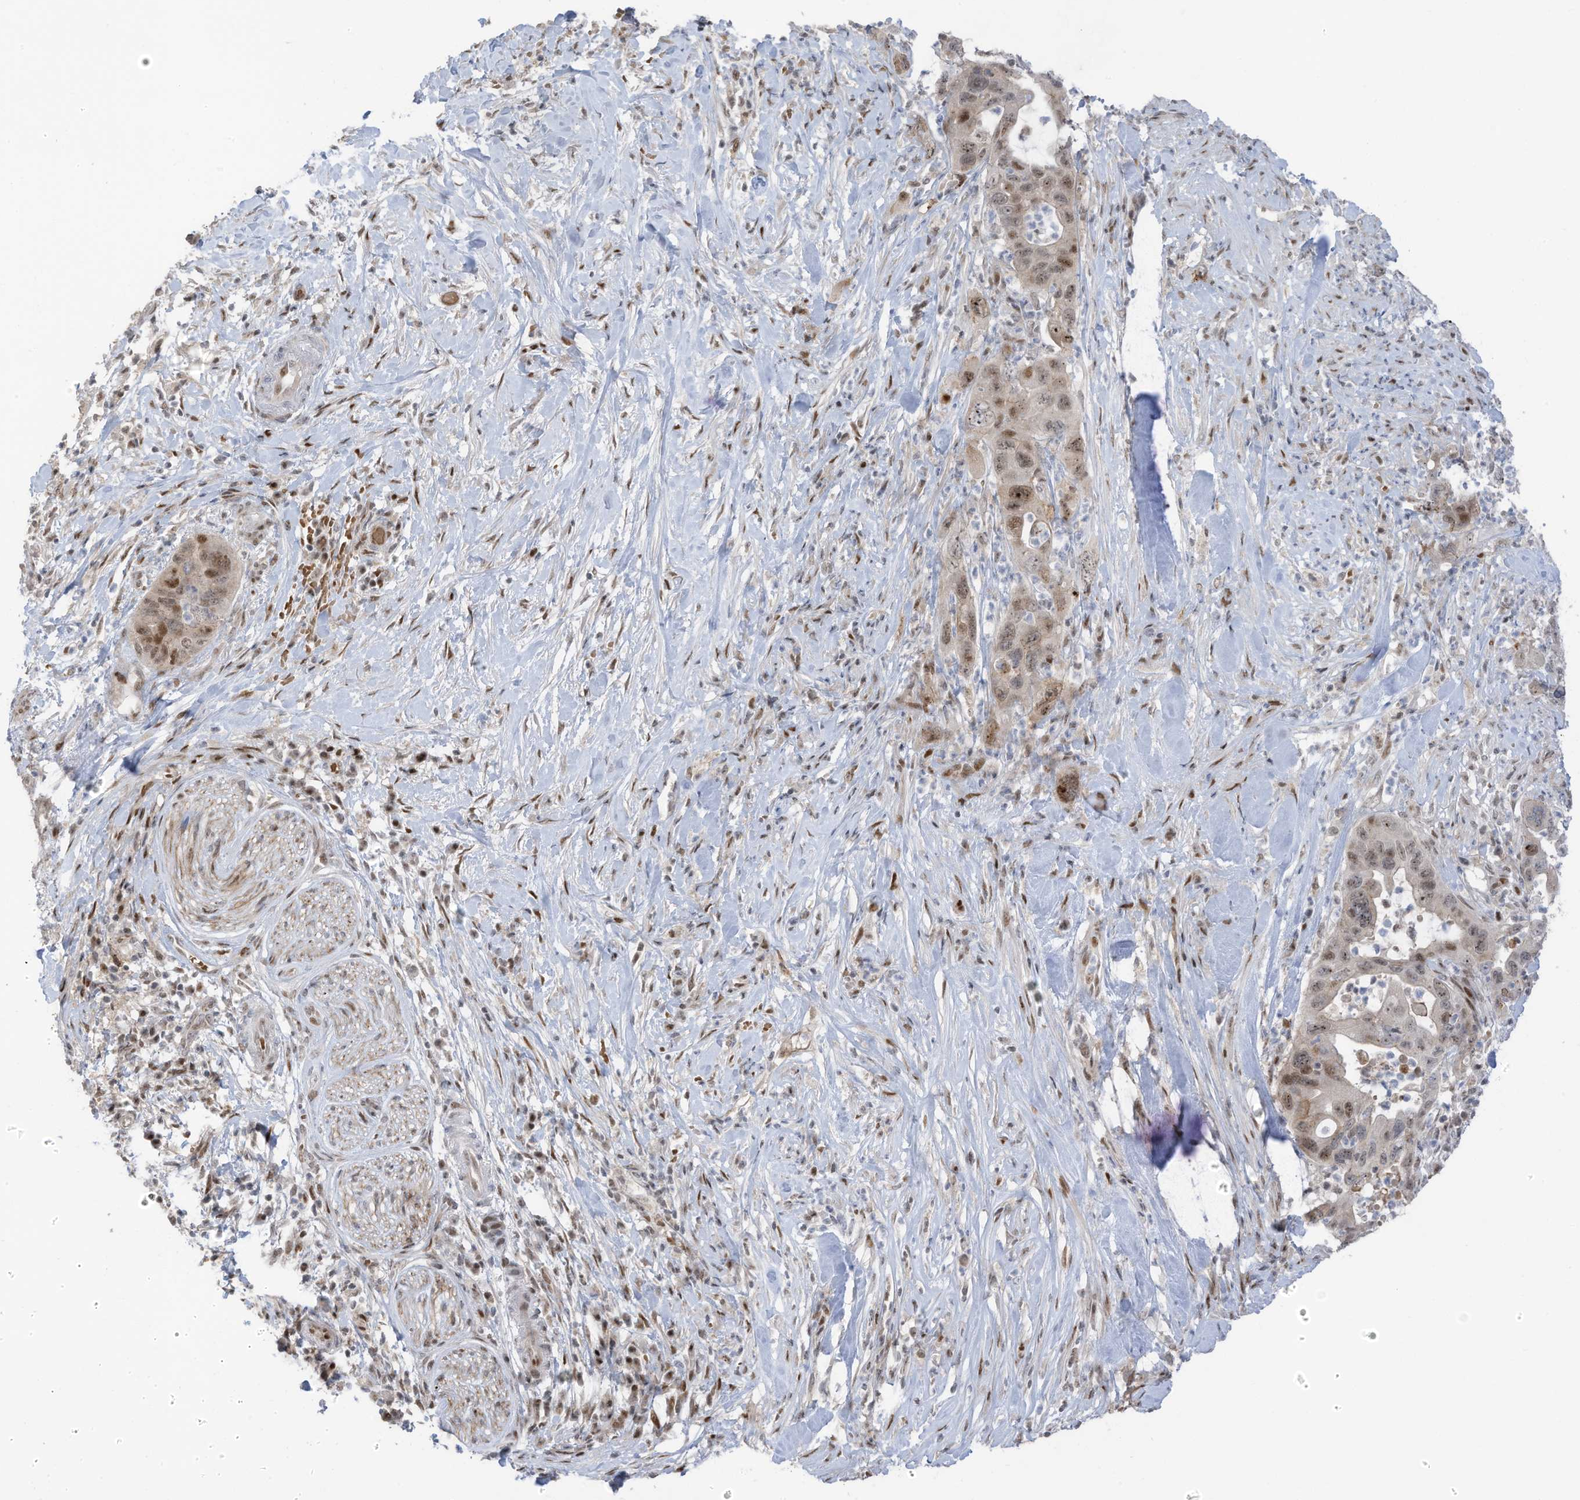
{"staining": {"intensity": "weak", "quantity": "<25%", "location": "nuclear"}, "tissue": "pancreatic cancer", "cell_type": "Tumor cells", "image_type": "cancer", "snomed": [{"axis": "morphology", "description": "Adenocarcinoma, NOS"}, {"axis": "topography", "description": "Pancreas"}], "caption": "Pancreatic cancer (adenocarcinoma) was stained to show a protein in brown. There is no significant positivity in tumor cells.", "gene": "ZCWPW2", "patient": {"sex": "female", "age": 71}}